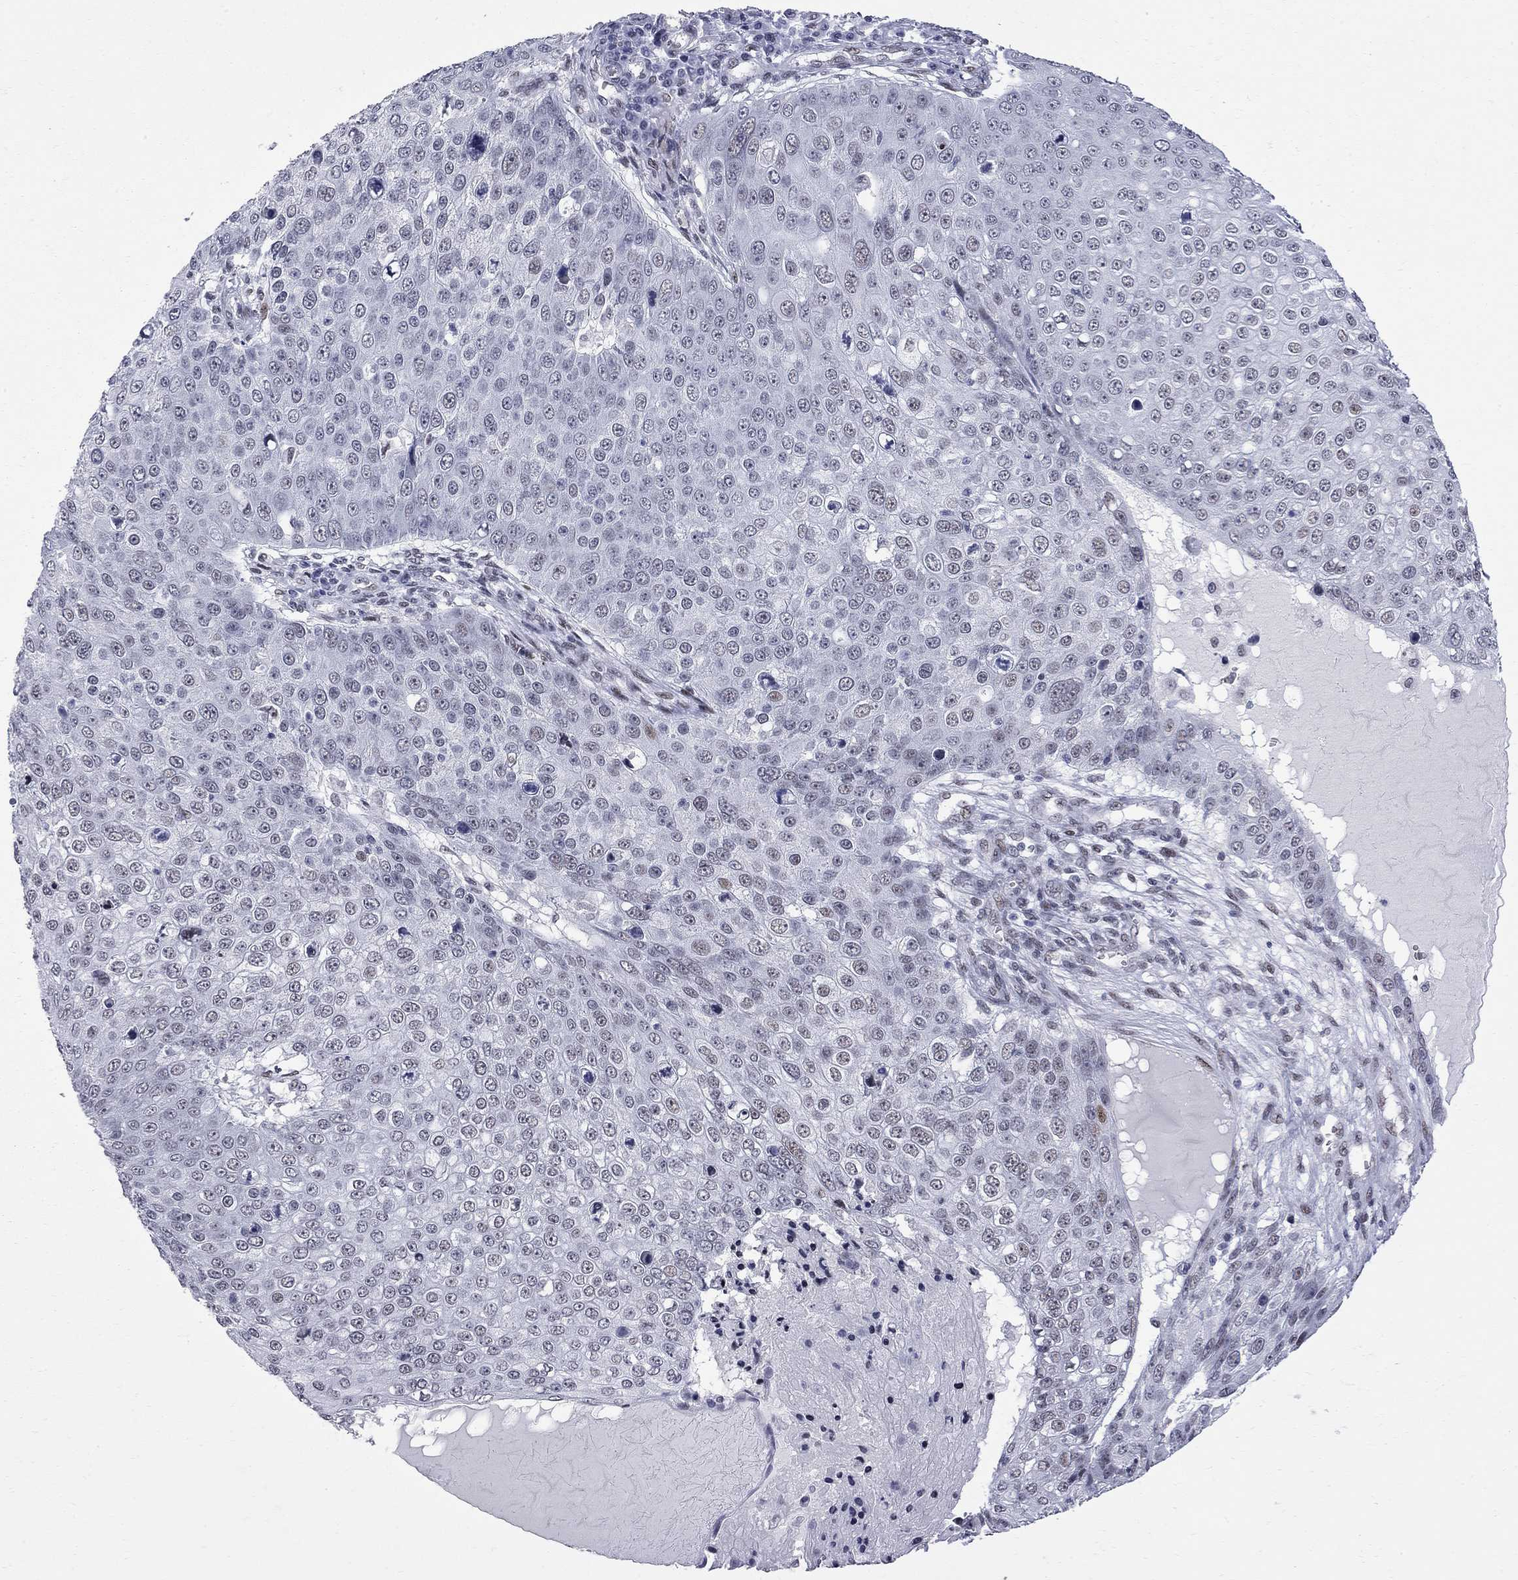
{"staining": {"intensity": "weak", "quantity": "<25%", "location": "nuclear"}, "tissue": "skin cancer", "cell_type": "Tumor cells", "image_type": "cancer", "snomed": [{"axis": "morphology", "description": "Squamous cell carcinoma, NOS"}, {"axis": "topography", "description": "Skin"}], "caption": "The micrograph exhibits no significant positivity in tumor cells of skin cancer.", "gene": "ZBTB47", "patient": {"sex": "male", "age": 71}}